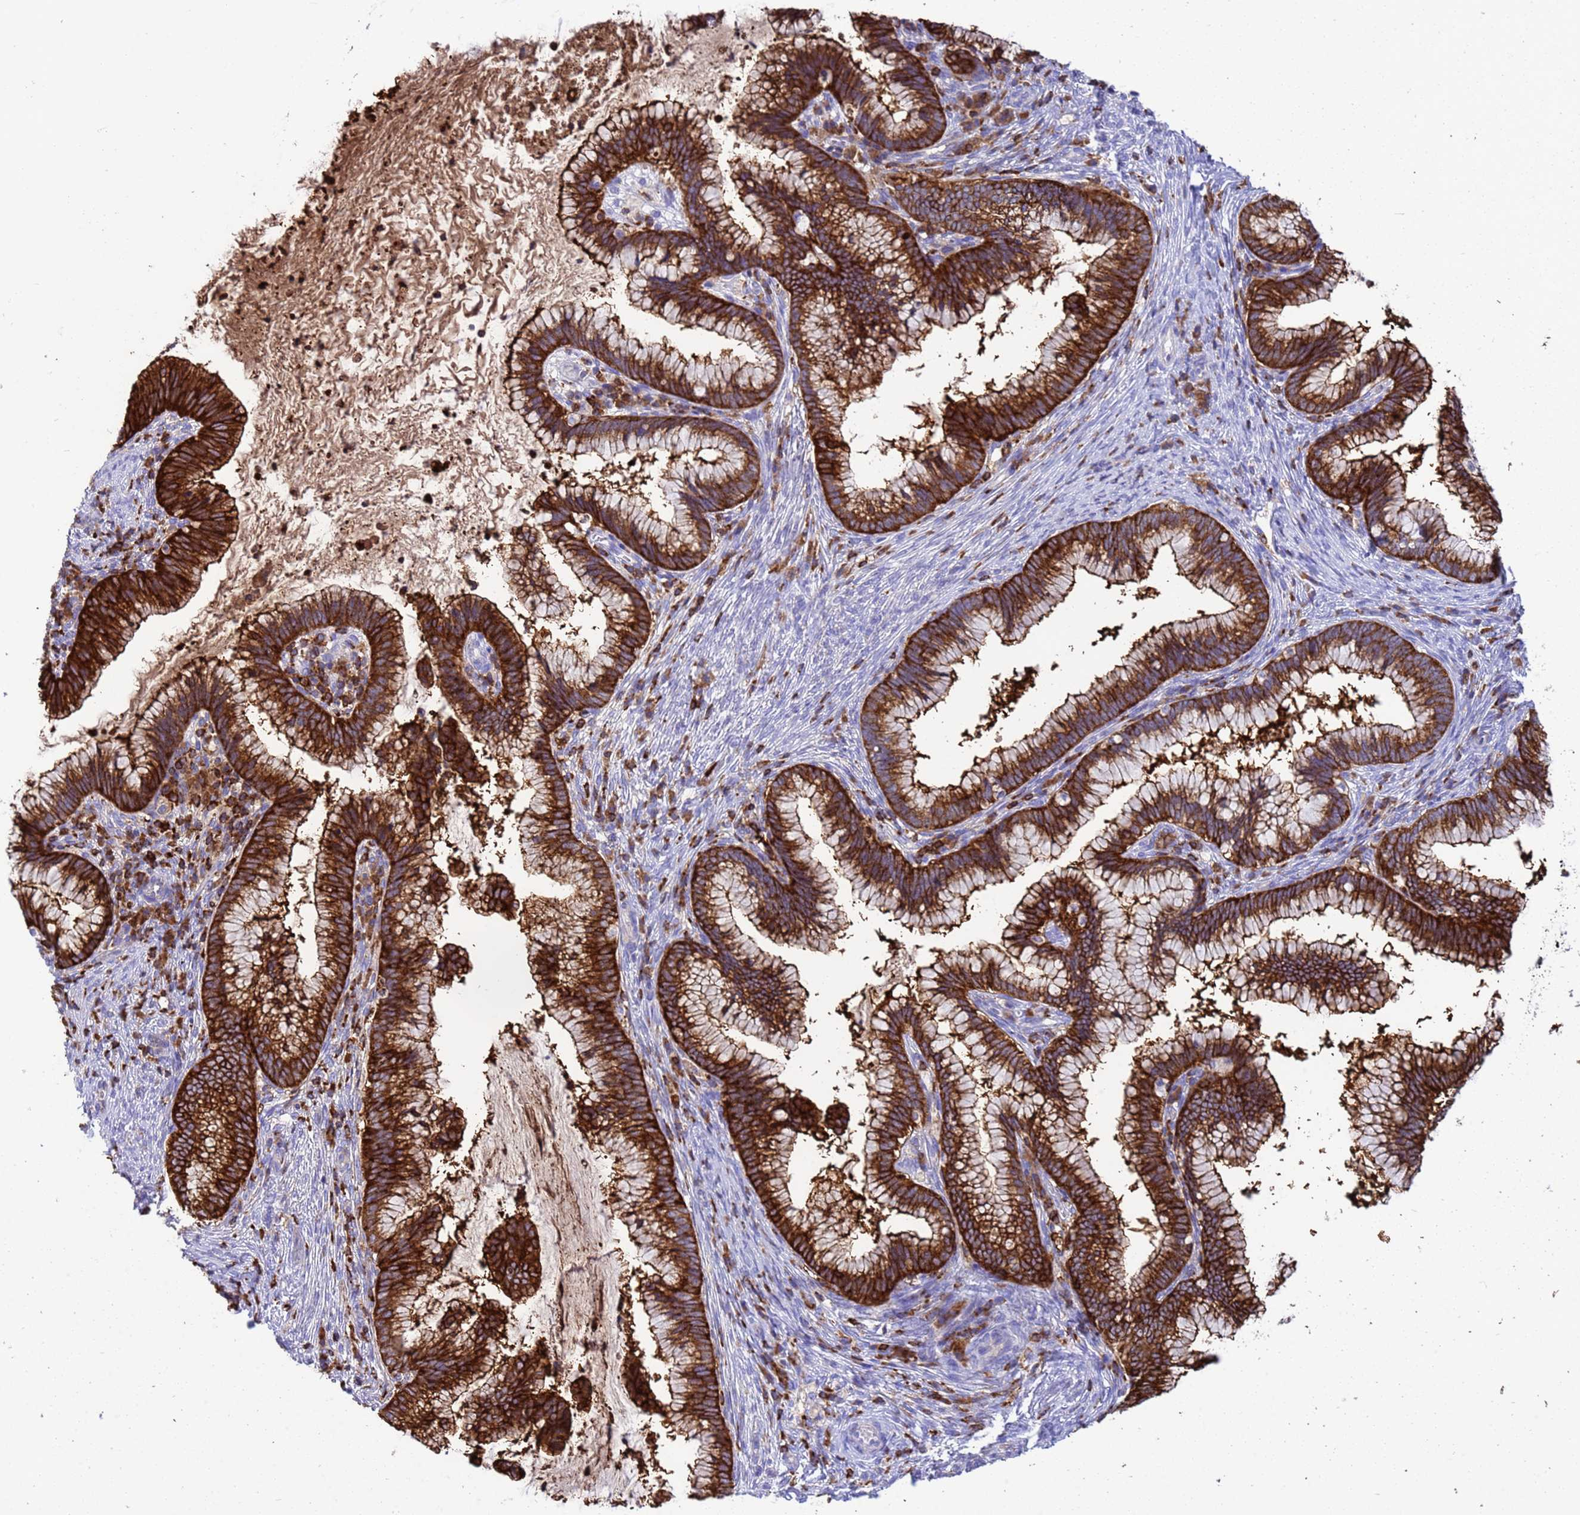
{"staining": {"intensity": "strong", "quantity": ">75%", "location": "cytoplasmic/membranous"}, "tissue": "cervical cancer", "cell_type": "Tumor cells", "image_type": "cancer", "snomed": [{"axis": "morphology", "description": "Adenocarcinoma, NOS"}, {"axis": "topography", "description": "Cervix"}], "caption": "Human cervical cancer stained with a brown dye displays strong cytoplasmic/membranous positive expression in about >75% of tumor cells.", "gene": "EZR", "patient": {"sex": "female", "age": 36}}